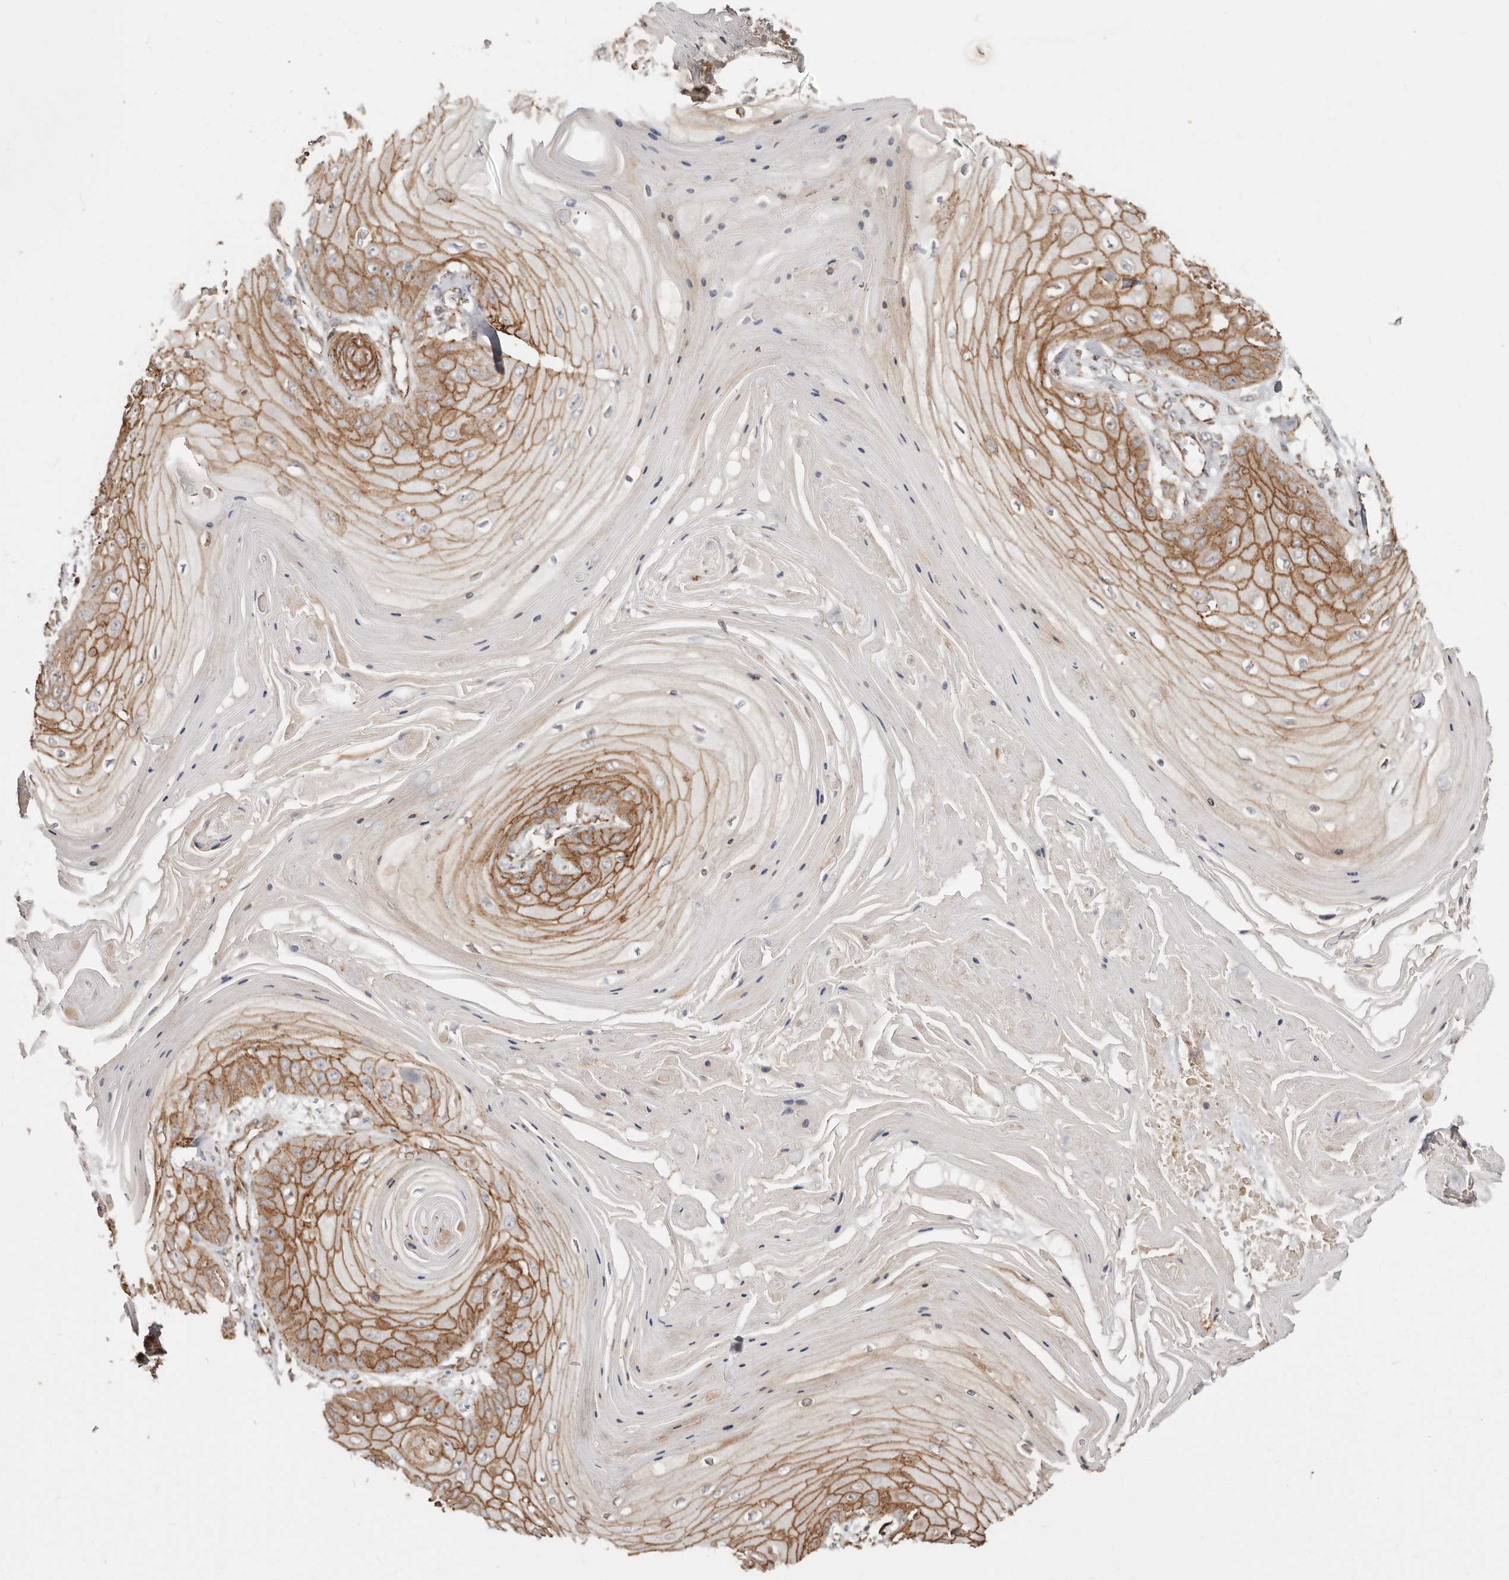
{"staining": {"intensity": "strong", "quantity": ">75%", "location": "cytoplasmic/membranous"}, "tissue": "skin cancer", "cell_type": "Tumor cells", "image_type": "cancer", "snomed": [{"axis": "morphology", "description": "Squamous cell carcinoma, NOS"}, {"axis": "topography", "description": "Skin"}], "caption": "Tumor cells exhibit high levels of strong cytoplasmic/membranous staining in about >75% of cells in squamous cell carcinoma (skin).", "gene": "CTNNB1", "patient": {"sex": "male", "age": 74}}